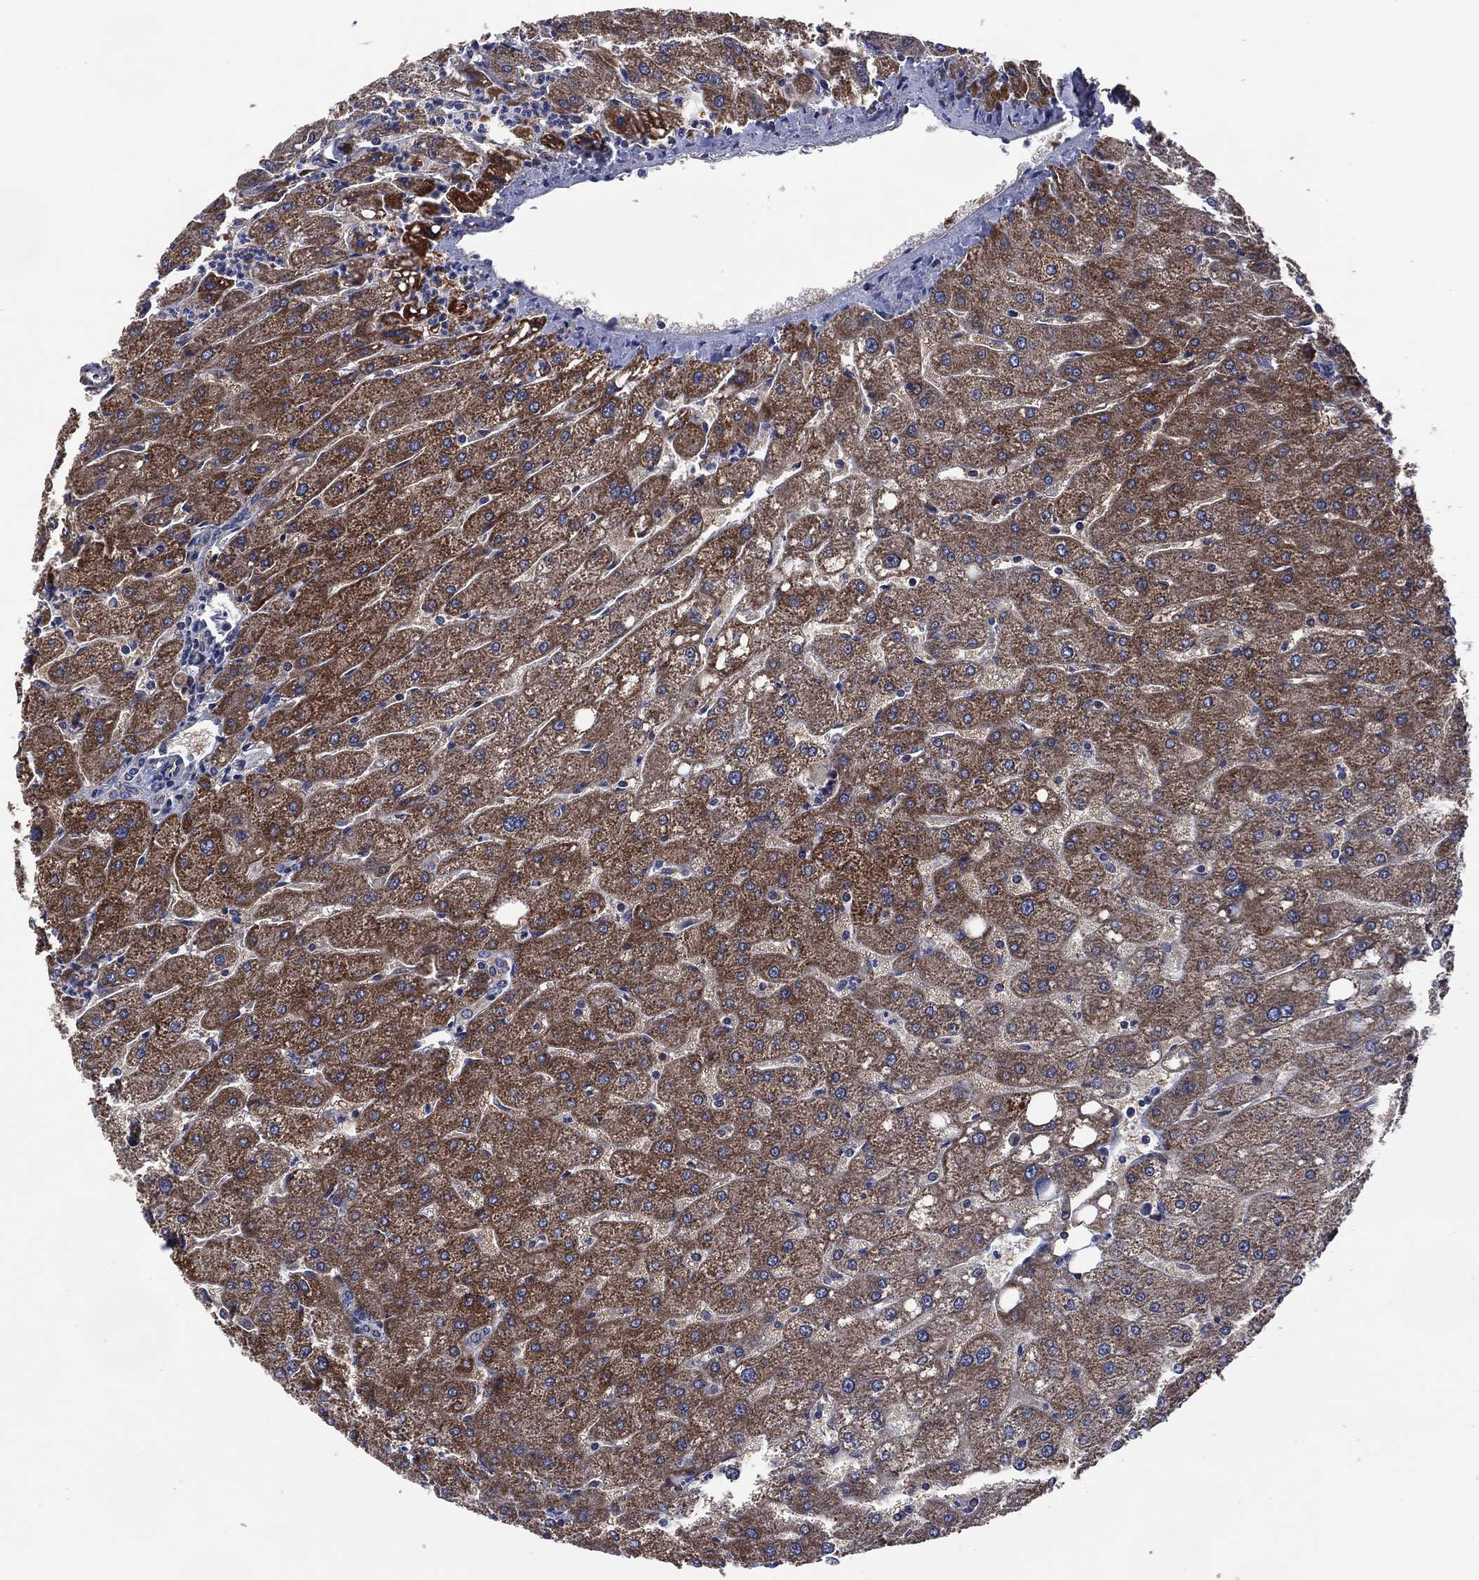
{"staining": {"intensity": "negative", "quantity": "none", "location": "none"}, "tissue": "liver", "cell_type": "Cholangiocytes", "image_type": "normal", "snomed": [{"axis": "morphology", "description": "Normal tissue, NOS"}, {"axis": "topography", "description": "Liver"}], "caption": "Histopathology image shows no protein staining in cholangiocytes of normal liver. (DAB (3,3'-diaminobenzidine) IHC, high magnification).", "gene": "HTD2", "patient": {"sex": "male", "age": 67}}